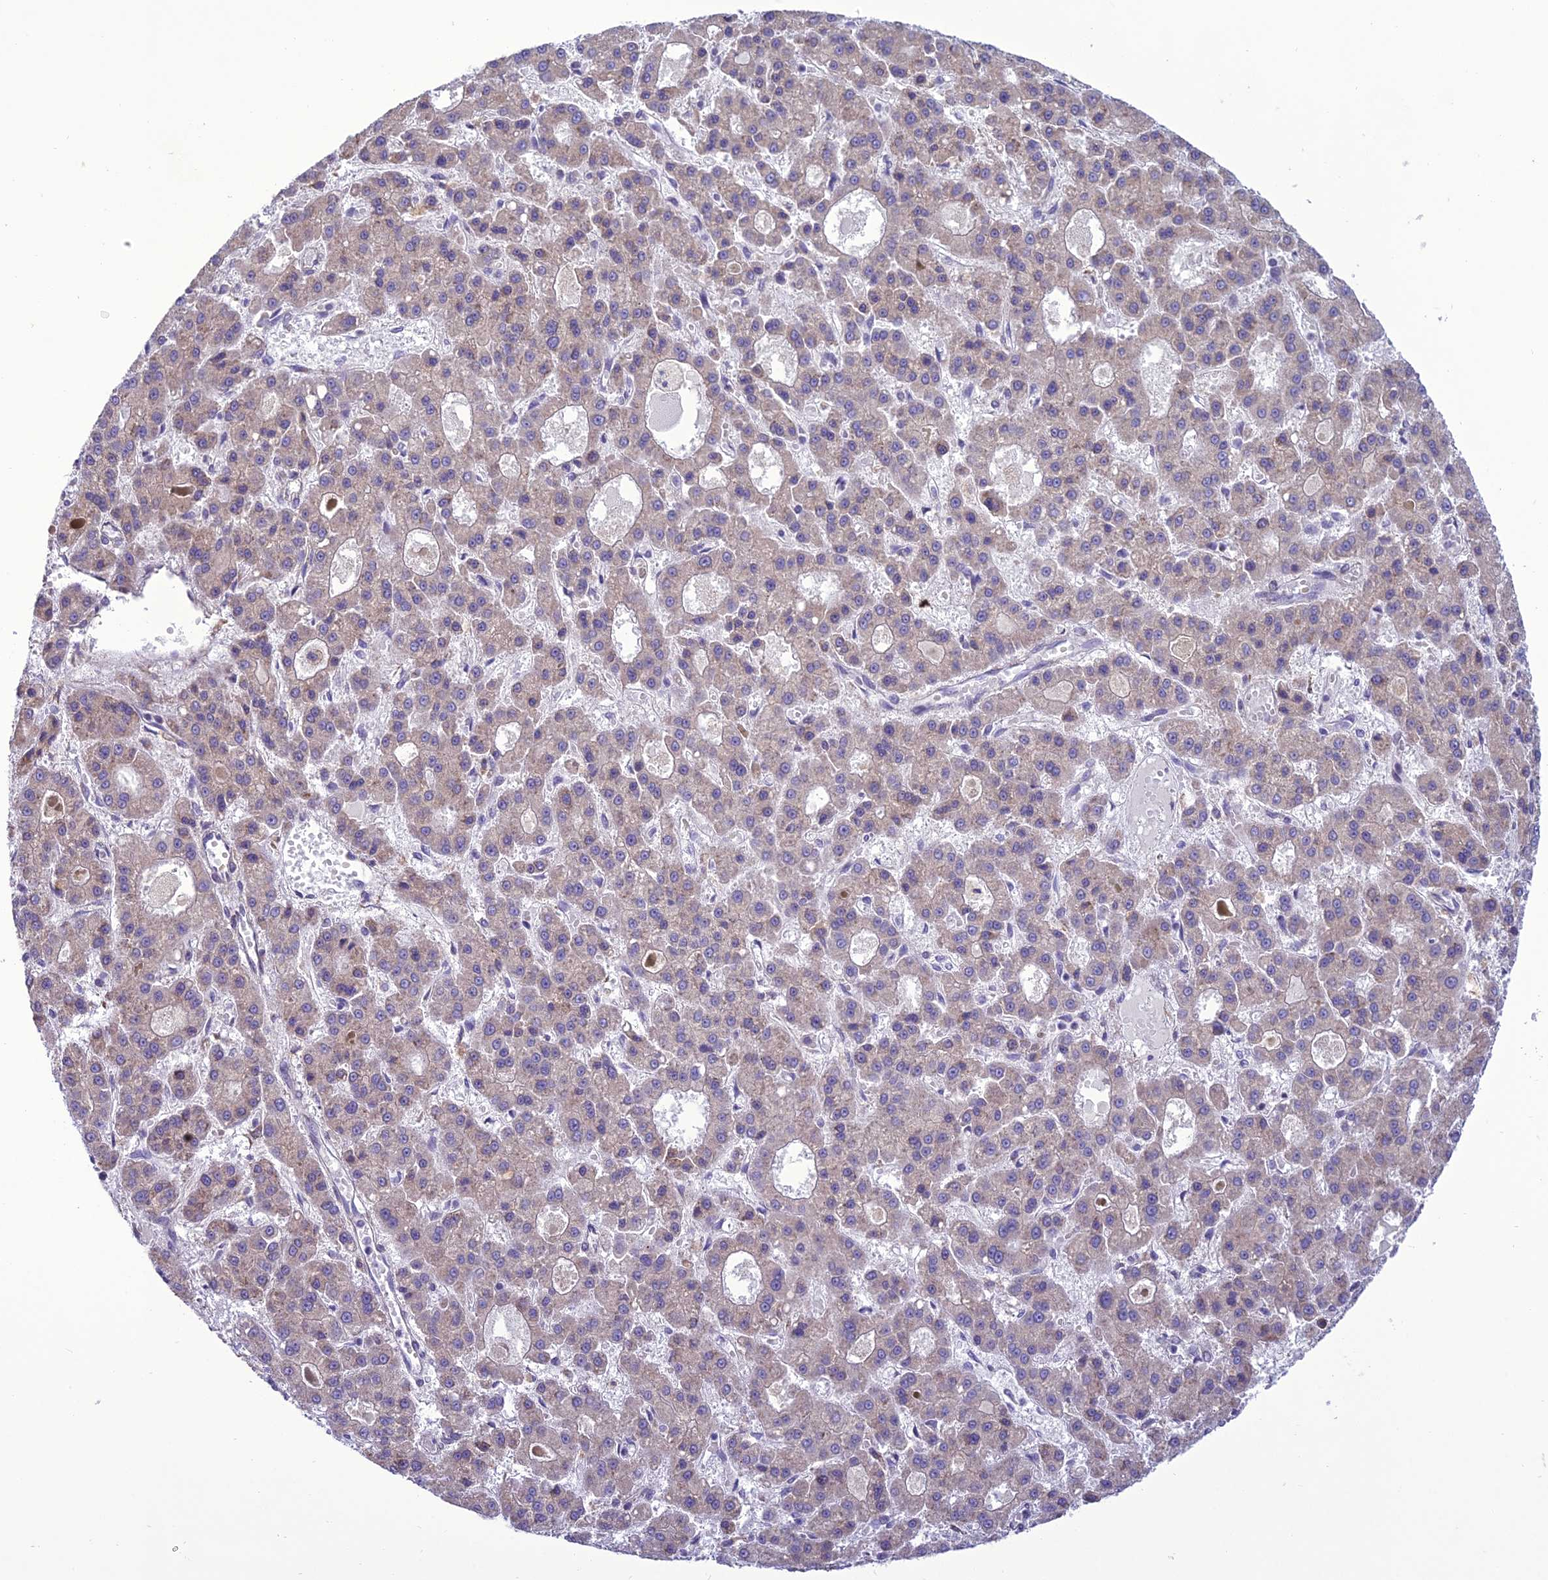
{"staining": {"intensity": "weak", "quantity": "25%-75%", "location": "cytoplasmic/membranous"}, "tissue": "liver cancer", "cell_type": "Tumor cells", "image_type": "cancer", "snomed": [{"axis": "morphology", "description": "Carcinoma, Hepatocellular, NOS"}, {"axis": "topography", "description": "Liver"}], "caption": "Human liver hepatocellular carcinoma stained for a protein (brown) shows weak cytoplasmic/membranous positive positivity in approximately 25%-75% of tumor cells.", "gene": "NEURL2", "patient": {"sex": "male", "age": 70}}